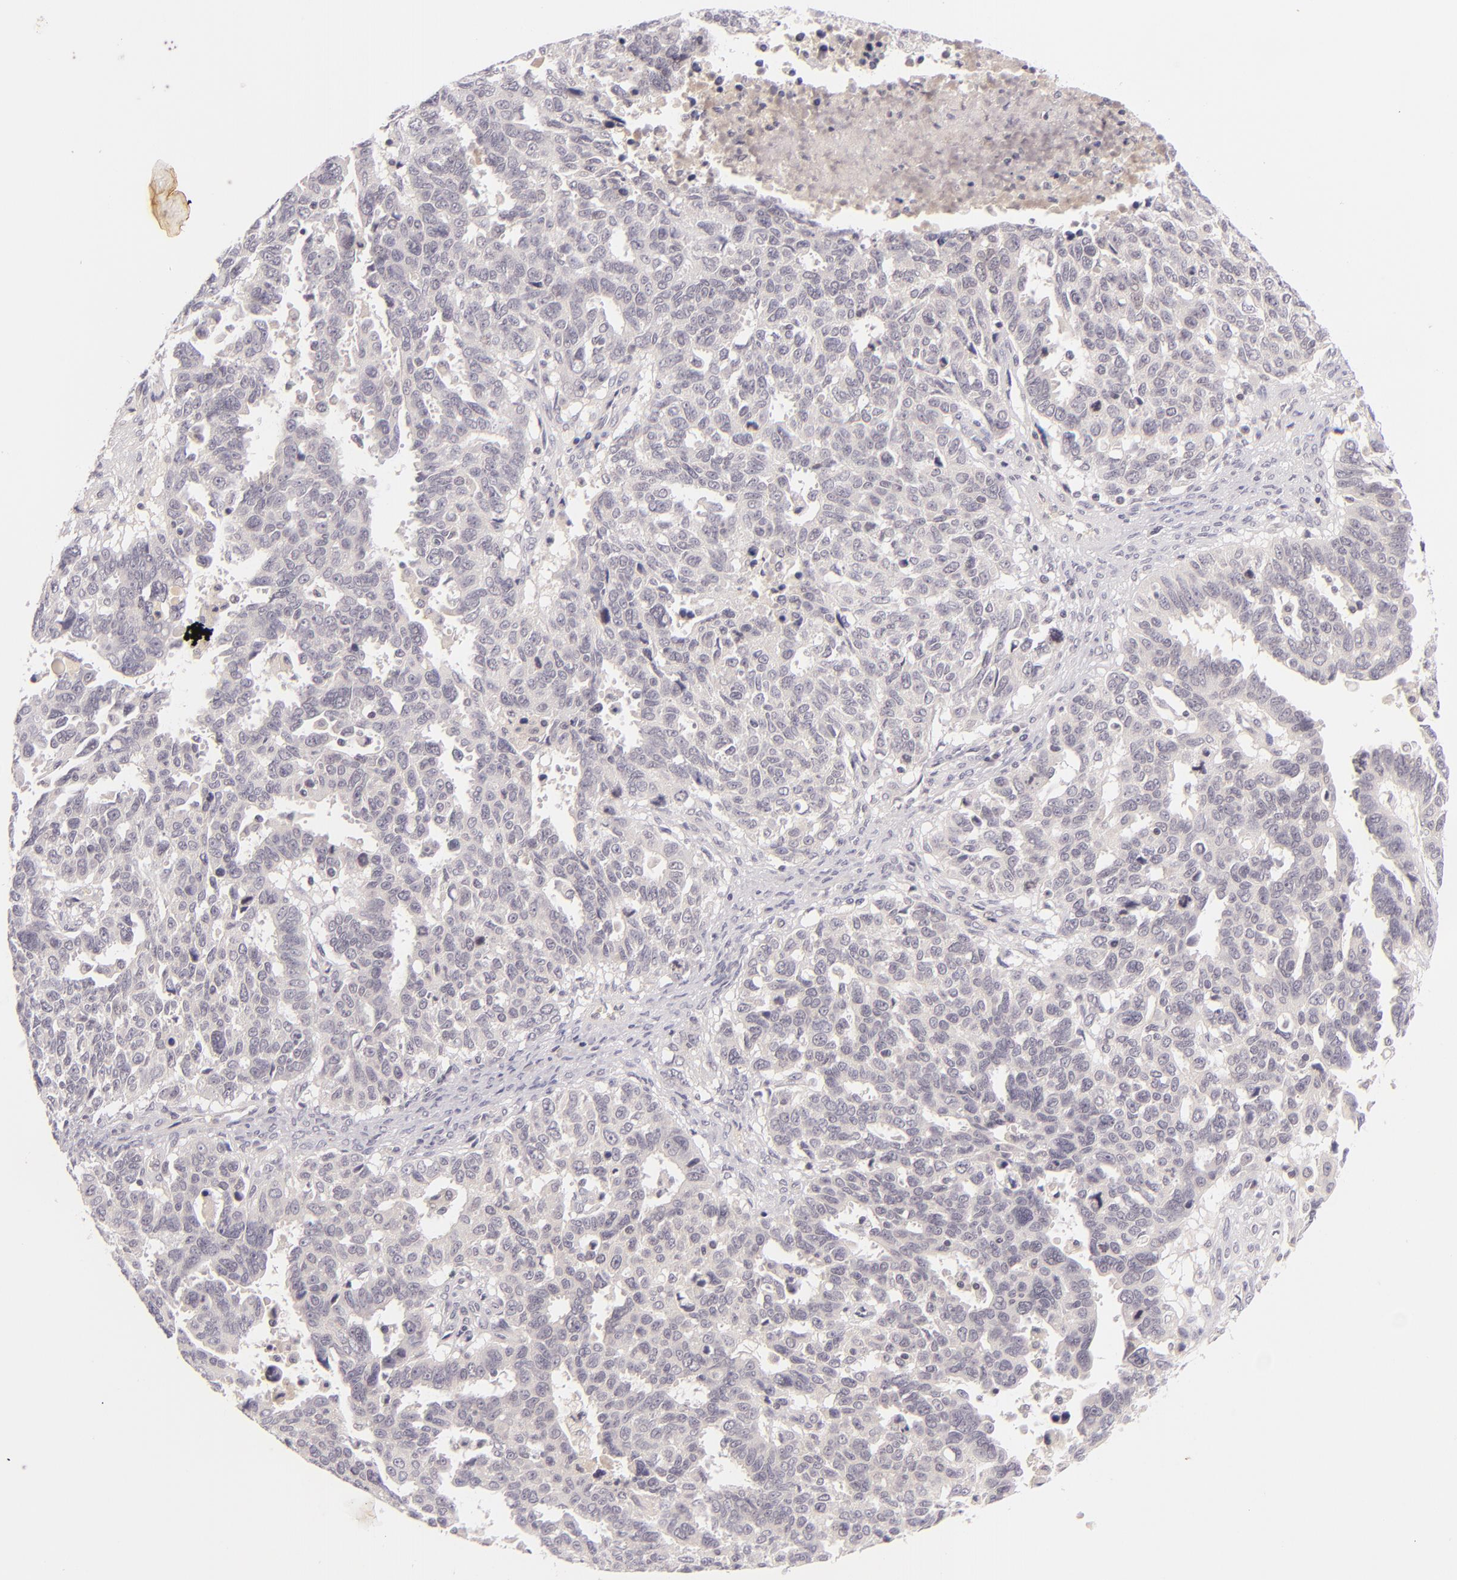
{"staining": {"intensity": "negative", "quantity": "none", "location": "none"}, "tissue": "ovarian cancer", "cell_type": "Tumor cells", "image_type": "cancer", "snomed": [{"axis": "morphology", "description": "Carcinoma, endometroid"}, {"axis": "morphology", "description": "Cystadenocarcinoma, serous, NOS"}, {"axis": "topography", "description": "Ovary"}], "caption": "High power microscopy micrograph of an immunohistochemistry micrograph of serous cystadenocarcinoma (ovarian), revealing no significant expression in tumor cells.", "gene": "CASP8", "patient": {"sex": "female", "age": 45}}